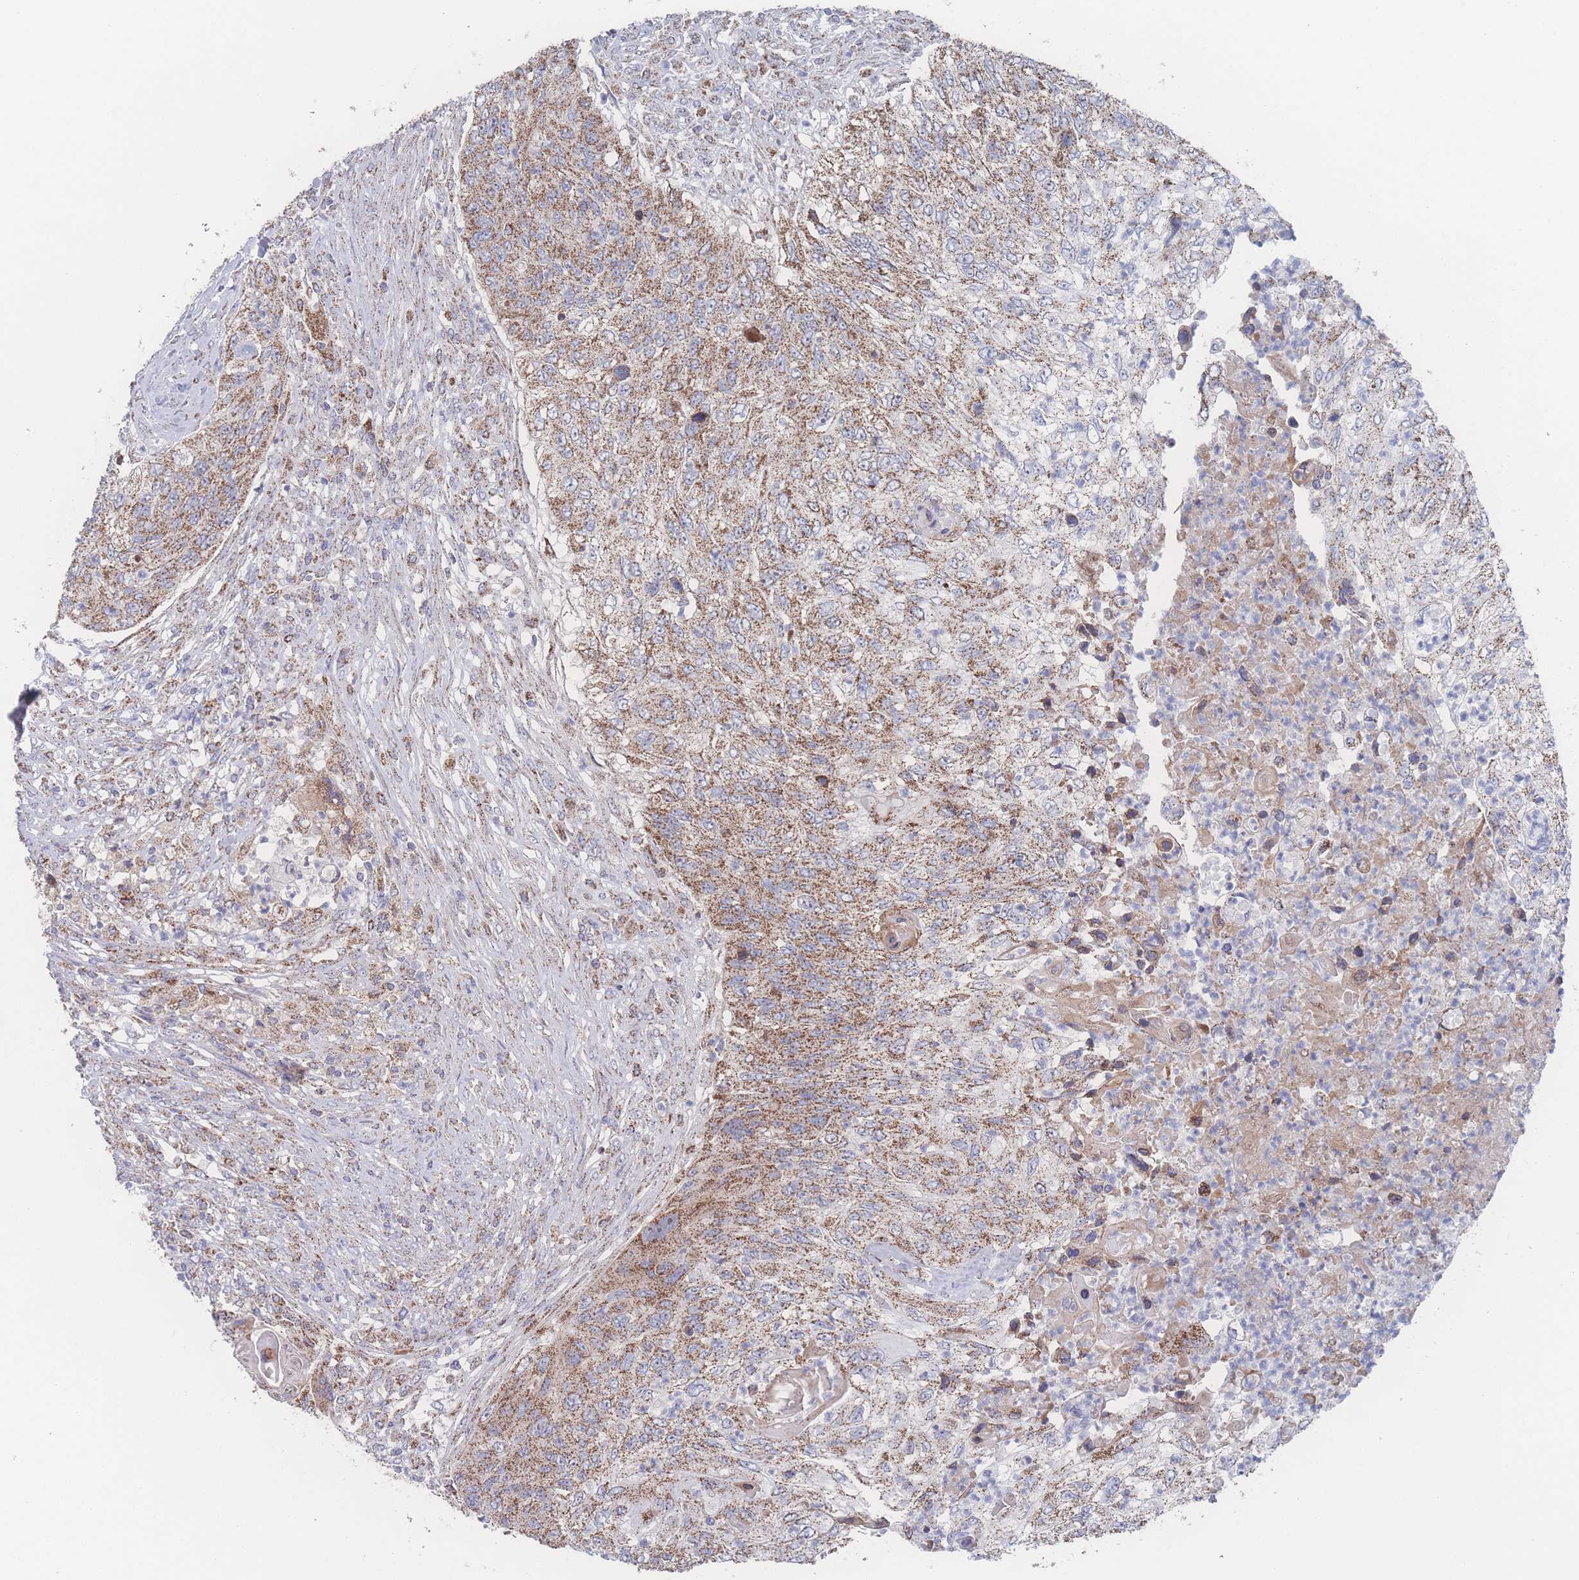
{"staining": {"intensity": "moderate", "quantity": ">75%", "location": "cytoplasmic/membranous"}, "tissue": "urothelial cancer", "cell_type": "Tumor cells", "image_type": "cancer", "snomed": [{"axis": "morphology", "description": "Urothelial carcinoma, High grade"}, {"axis": "topography", "description": "Urinary bladder"}], "caption": "Immunohistochemical staining of urothelial cancer shows medium levels of moderate cytoplasmic/membranous protein expression in about >75% of tumor cells.", "gene": "PEX14", "patient": {"sex": "female", "age": 60}}